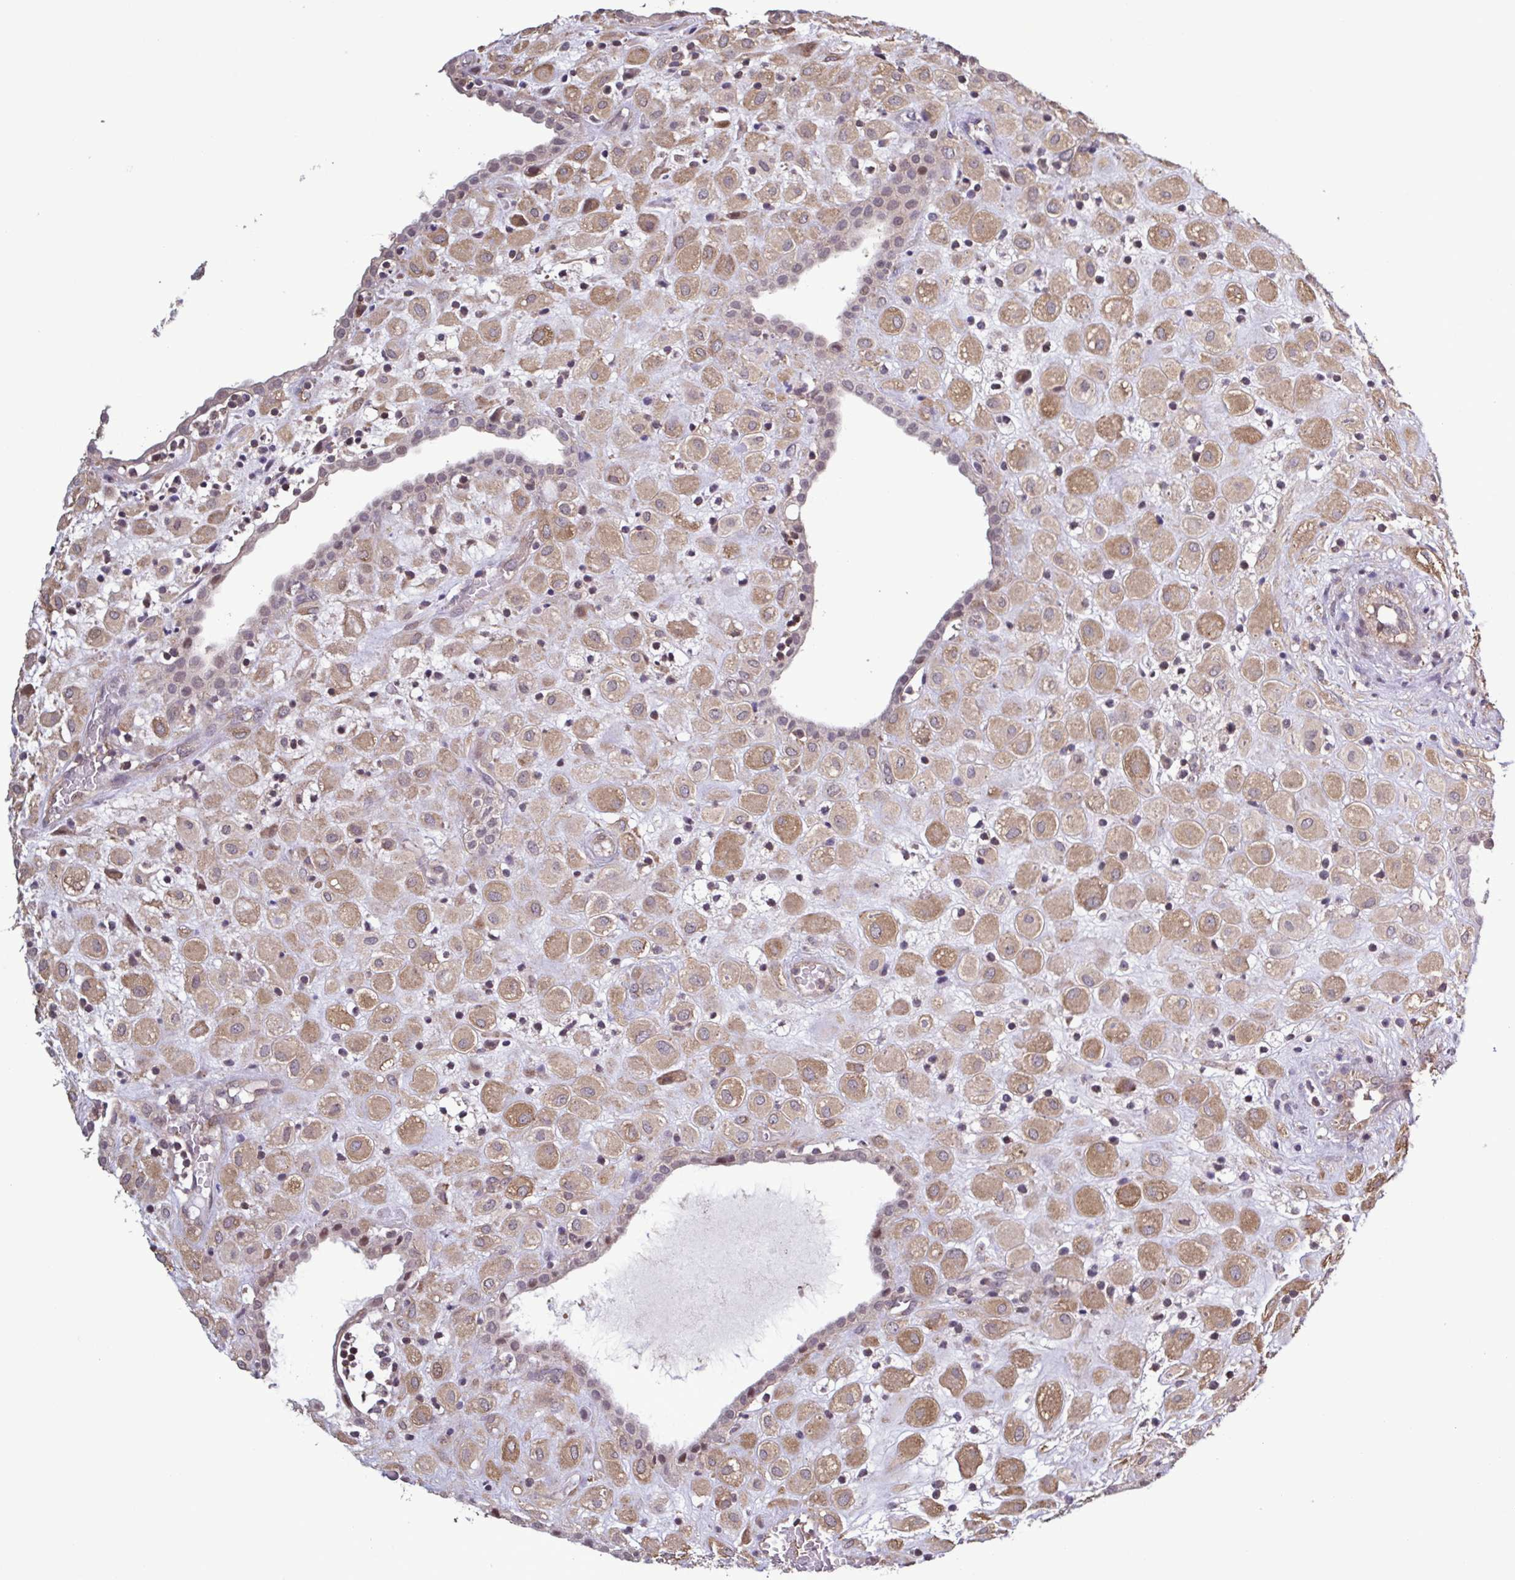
{"staining": {"intensity": "moderate", "quantity": ">75%", "location": "cytoplasmic/membranous"}, "tissue": "placenta", "cell_type": "Decidual cells", "image_type": "normal", "snomed": [{"axis": "morphology", "description": "Normal tissue, NOS"}, {"axis": "topography", "description": "Placenta"}], "caption": "Moderate cytoplasmic/membranous expression for a protein is identified in about >75% of decidual cells of normal placenta using IHC.", "gene": "ZNF200", "patient": {"sex": "female", "age": 24}}